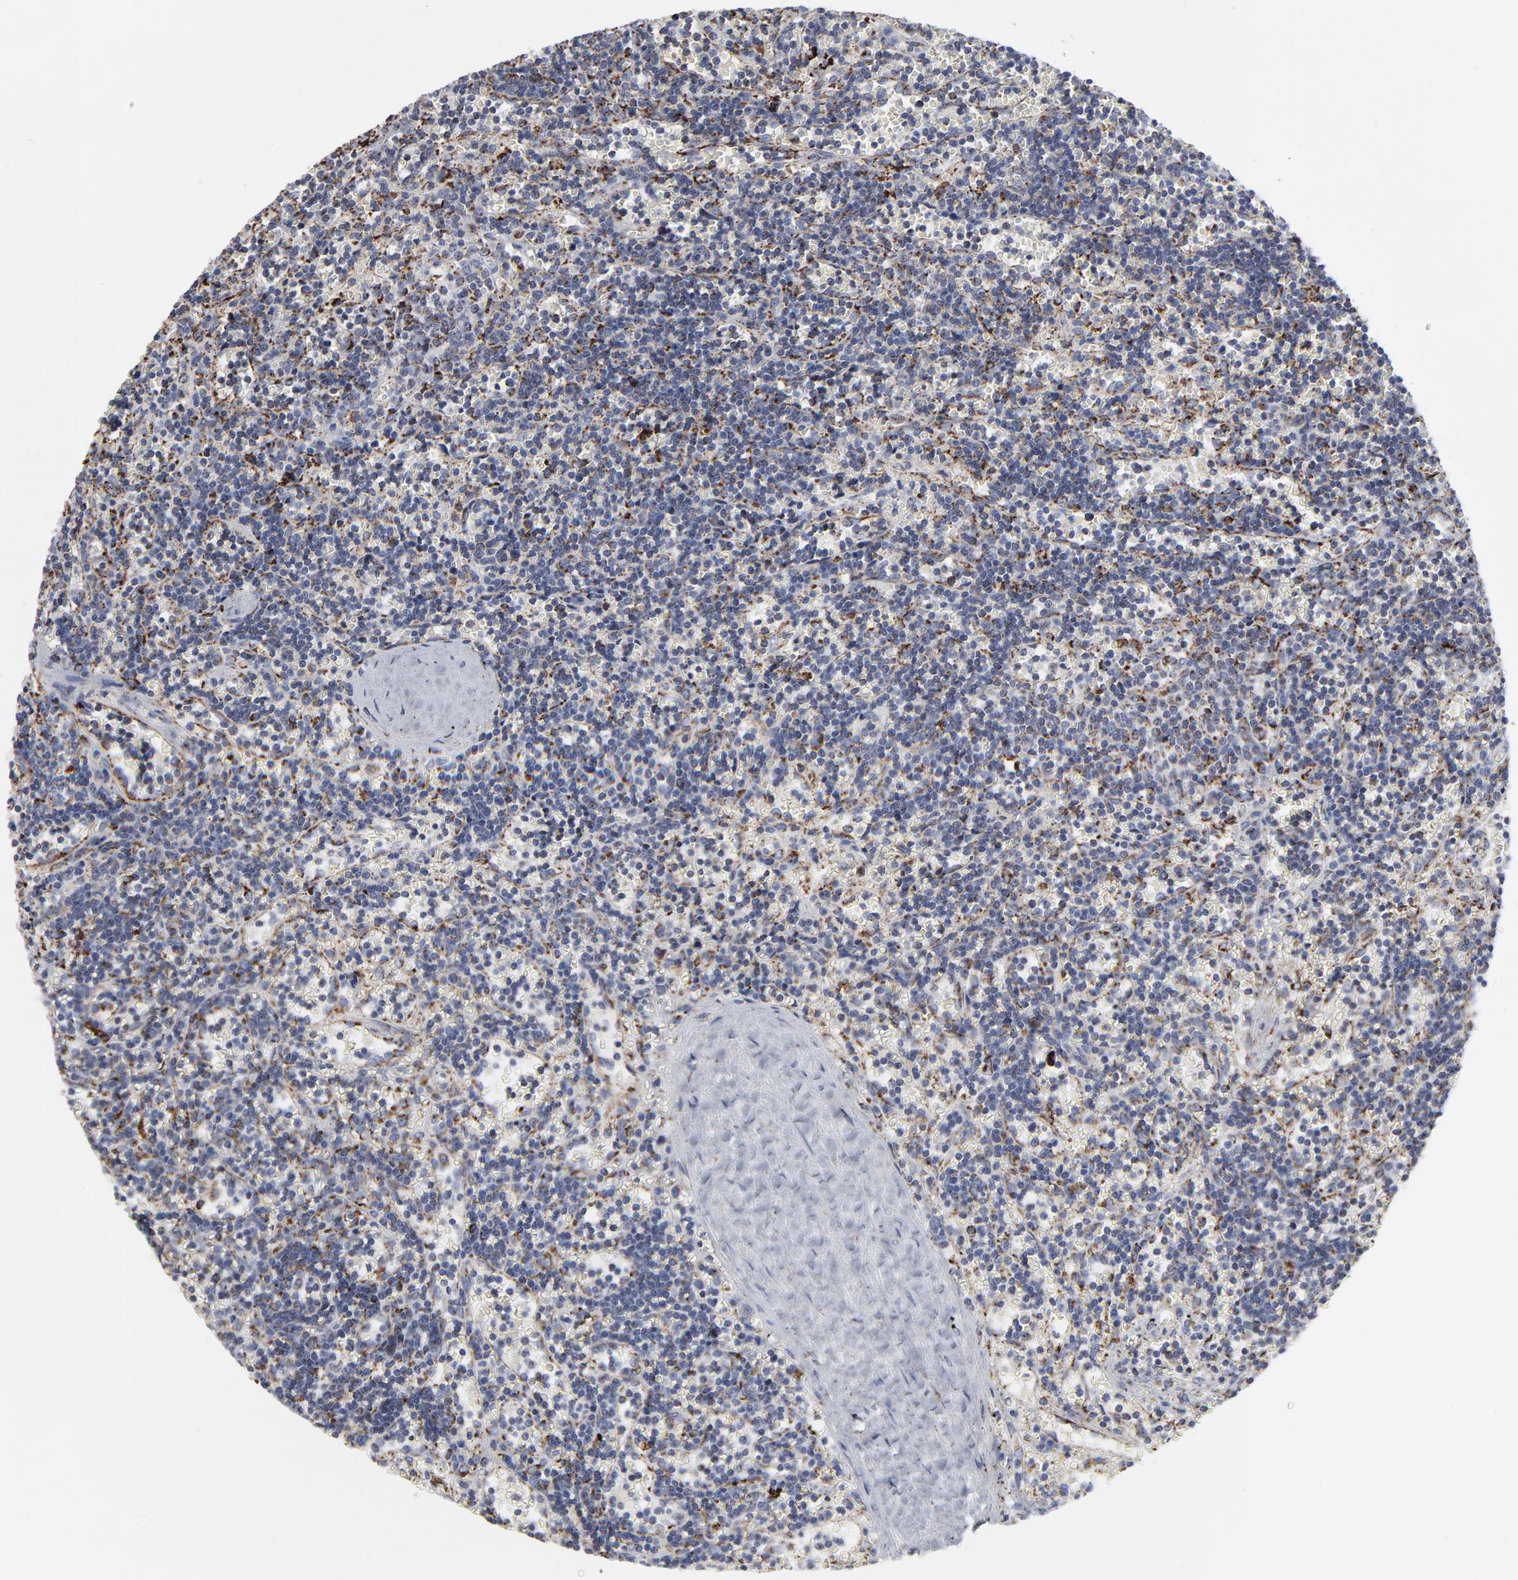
{"staining": {"intensity": "weak", "quantity": "<25%", "location": "cytoplasmic/membranous"}, "tissue": "lymphoma", "cell_type": "Tumor cells", "image_type": "cancer", "snomed": [{"axis": "morphology", "description": "Malignant lymphoma, non-Hodgkin's type, Low grade"}, {"axis": "topography", "description": "Spleen"}], "caption": "Tumor cells are negative for brown protein staining in low-grade malignant lymphoma, non-Hodgkin's type.", "gene": "TXNRD2", "patient": {"sex": "male", "age": 60}}